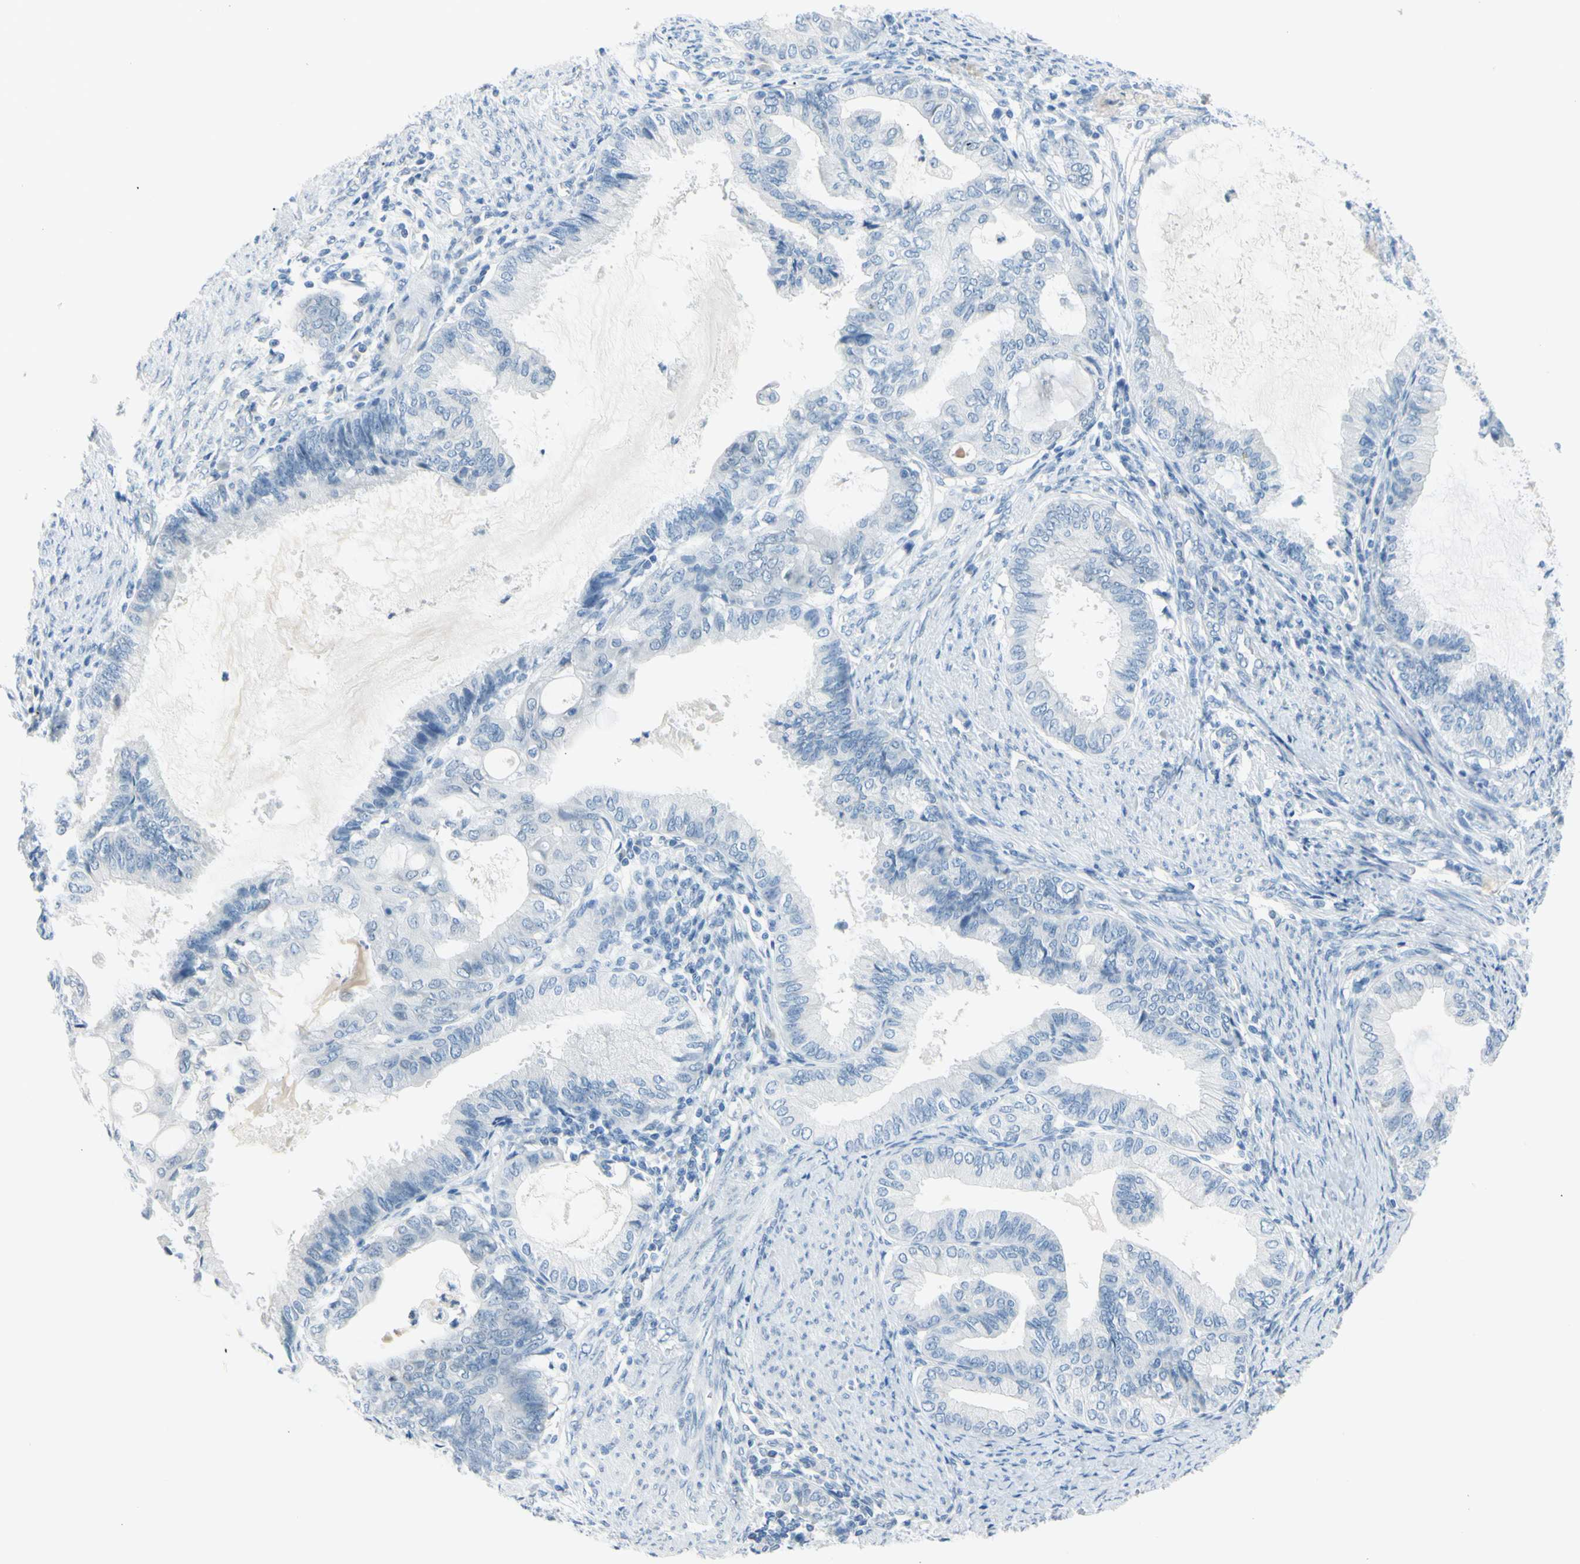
{"staining": {"intensity": "negative", "quantity": "none", "location": "none"}, "tissue": "endometrial cancer", "cell_type": "Tumor cells", "image_type": "cancer", "snomed": [{"axis": "morphology", "description": "Adenocarcinoma, NOS"}, {"axis": "topography", "description": "Endometrium"}], "caption": "IHC of adenocarcinoma (endometrial) shows no expression in tumor cells. The staining is performed using DAB brown chromogen with nuclei counter-stained in using hematoxylin.", "gene": "DCT", "patient": {"sex": "female", "age": 86}}